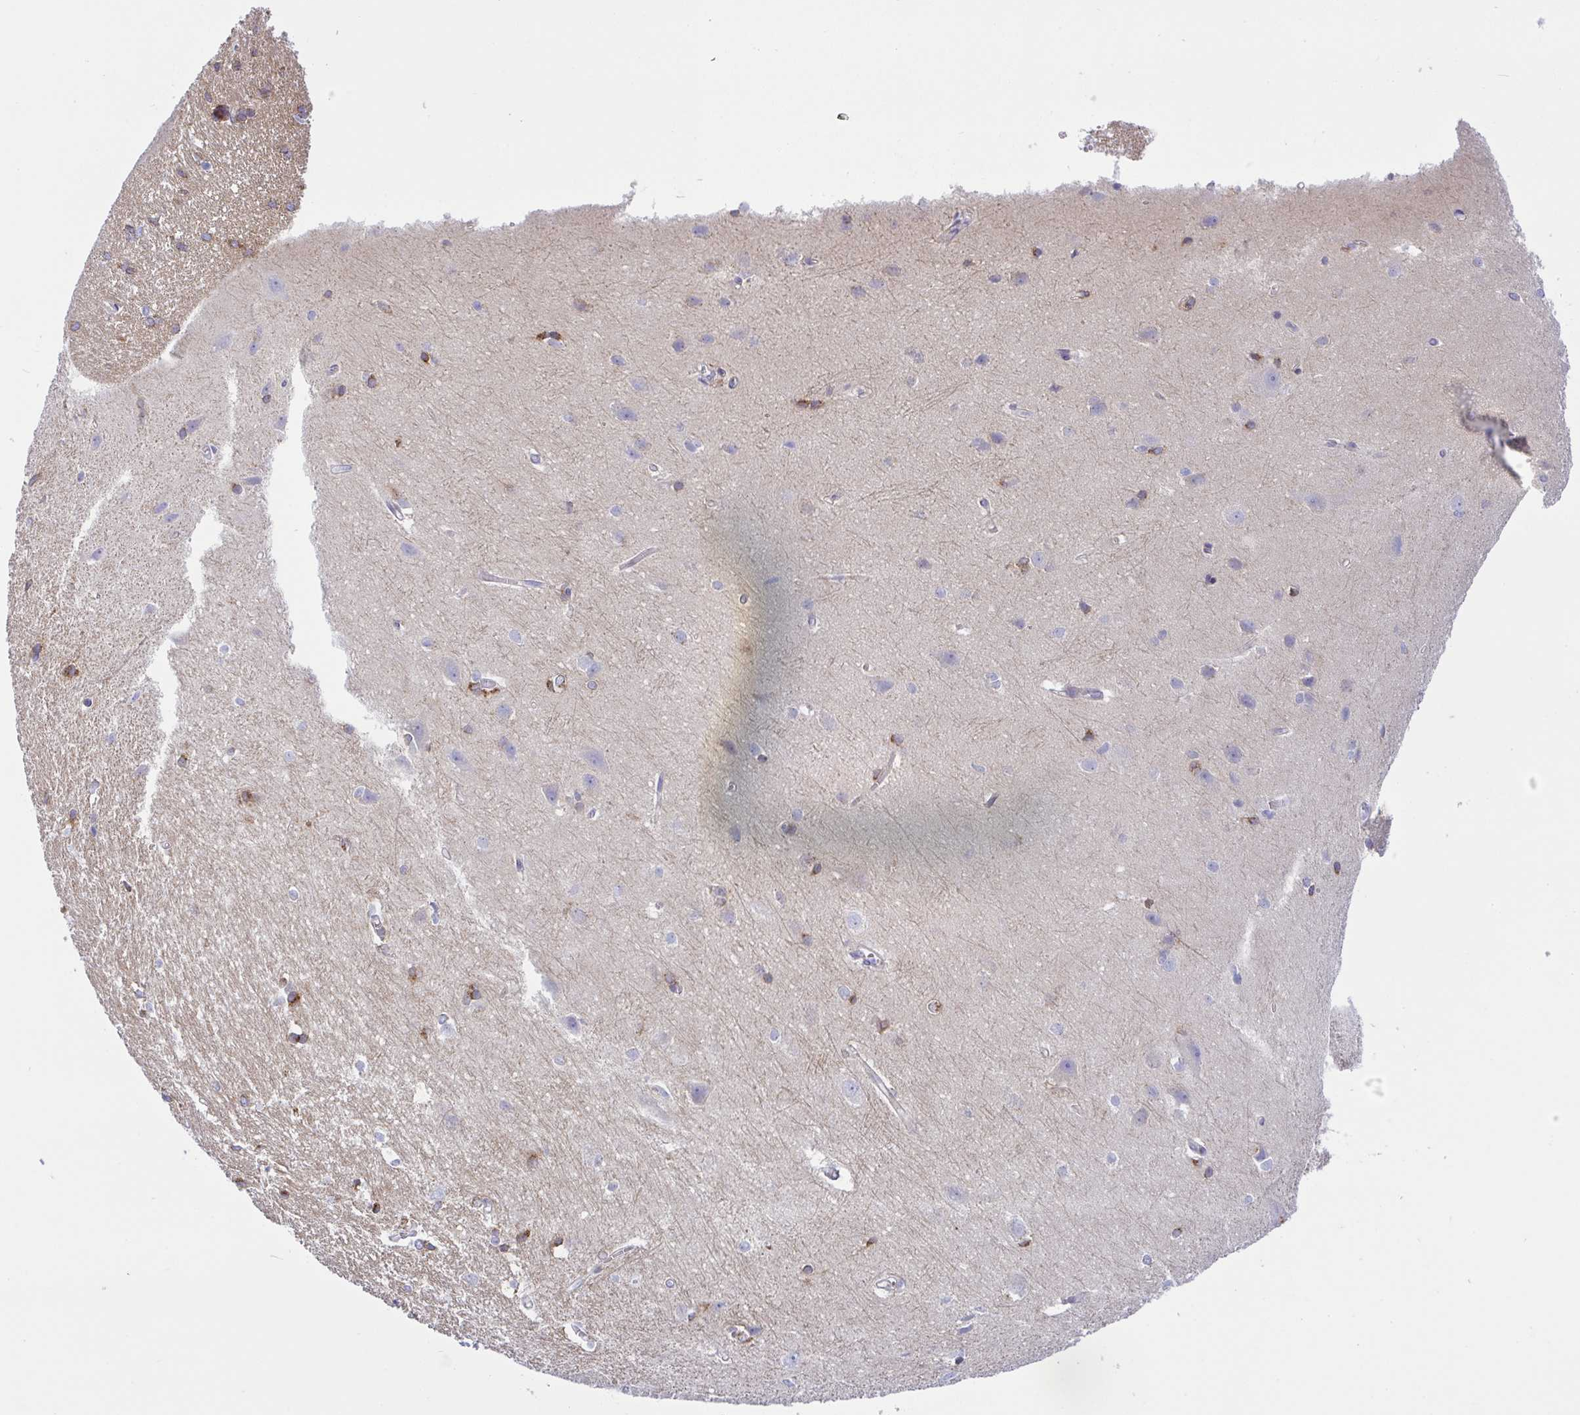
{"staining": {"intensity": "negative", "quantity": "none", "location": "none"}, "tissue": "cerebral cortex", "cell_type": "Endothelial cells", "image_type": "normal", "snomed": [{"axis": "morphology", "description": "Normal tissue, NOS"}, {"axis": "topography", "description": "Cerebral cortex"}], "caption": "IHC photomicrograph of benign cerebral cortex stained for a protein (brown), which demonstrates no expression in endothelial cells.", "gene": "FAM177A1", "patient": {"sex": "male", "age": 37}}